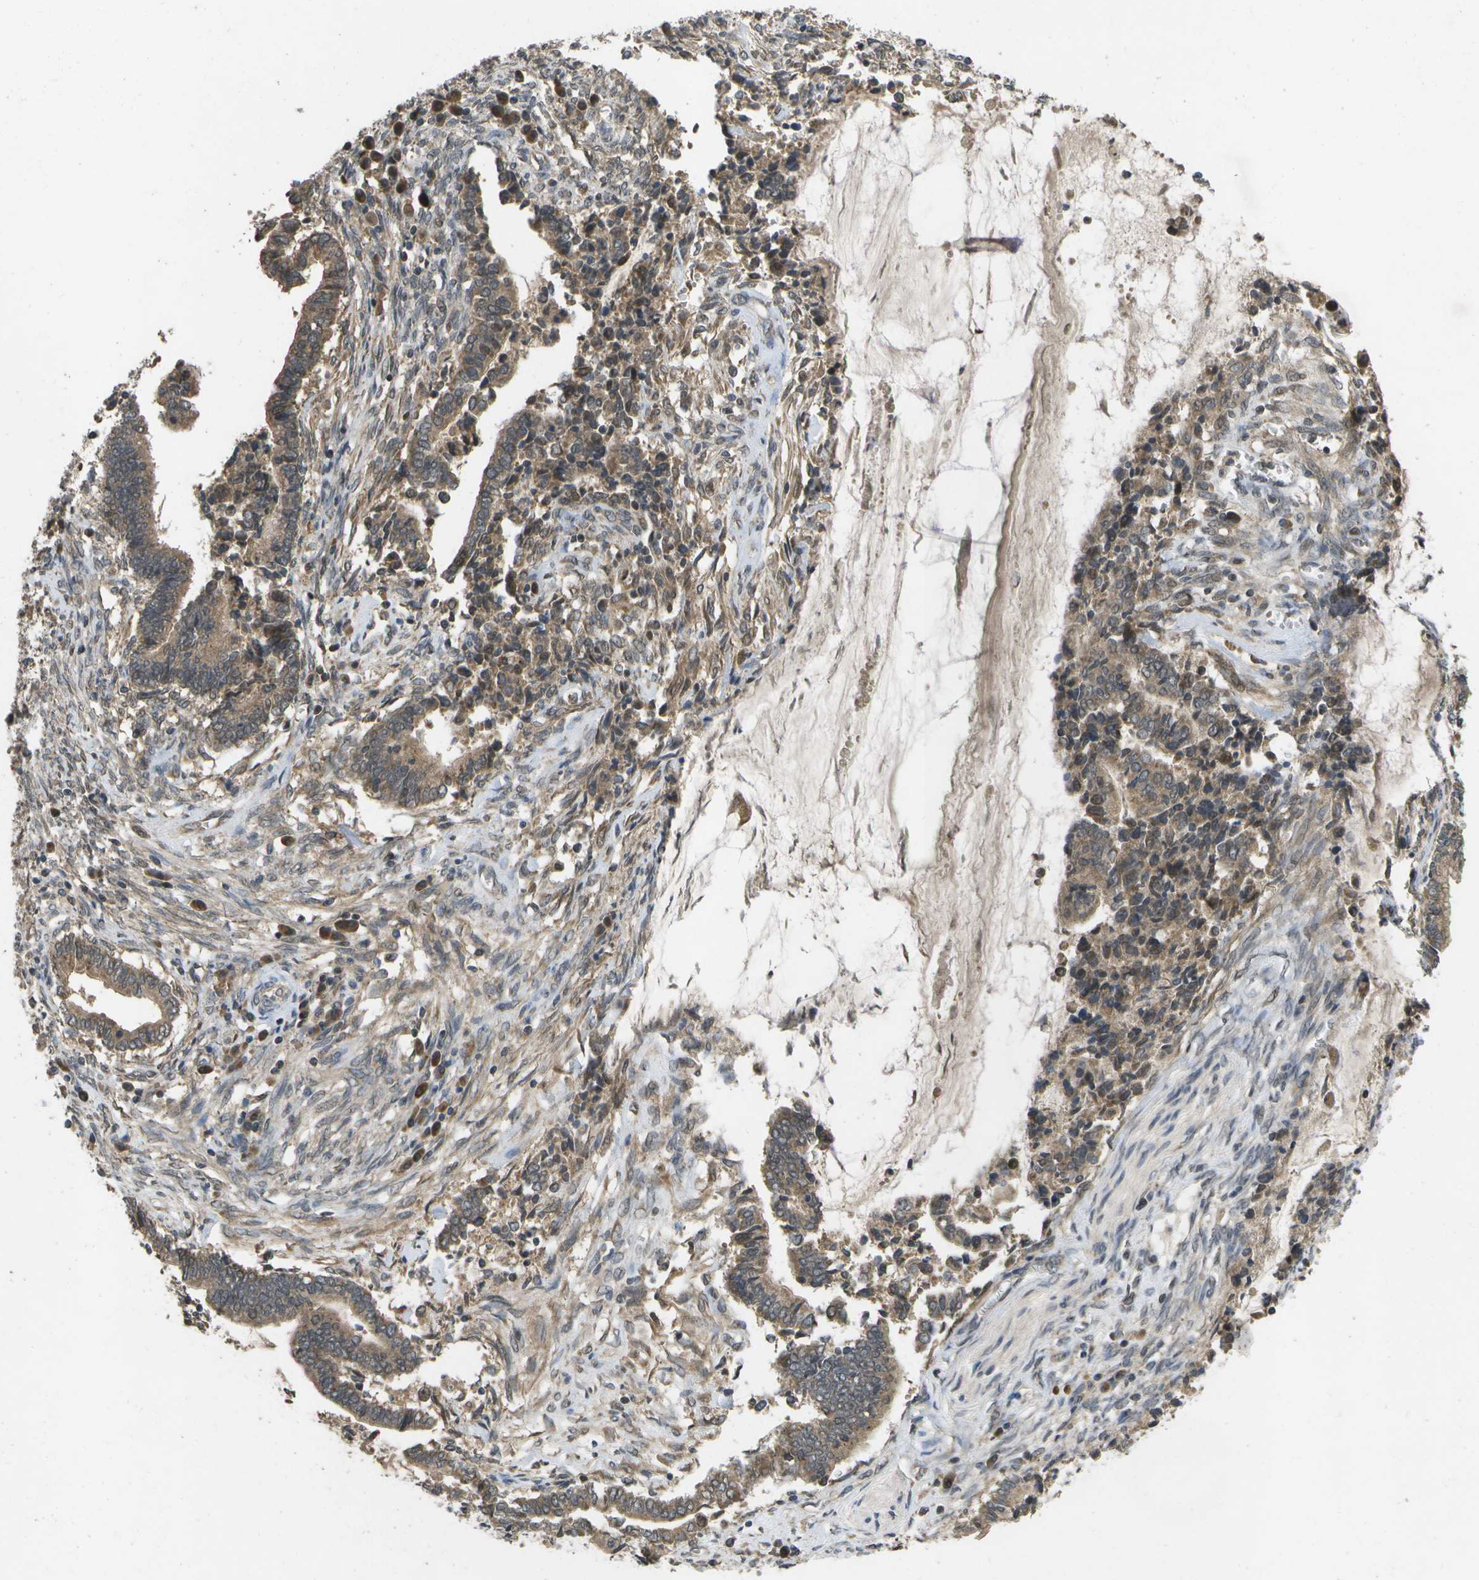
{"staining": {"intensity": "moderate", "quantity": ">75%", "location": "cytoplasmic/membranous"}, "tissue": "cervical cancer", "cell_type": "Tumor cells", "image_type": "cancer", "snomed": [{"axis": "morphology", "description": "Adenocarcinoma, NOS"}, {"axis": "topography", "description": "Cervix"}], "caption": "Cervical cancer (adenocarcinoma) was stained to show a protein in brown. There is medium levels of moderate cytoplasmic/membranous positivity in about >75% of tumor cells.", "gene": "ALAS1", "patient": {"sex": "female", "age": 44}}